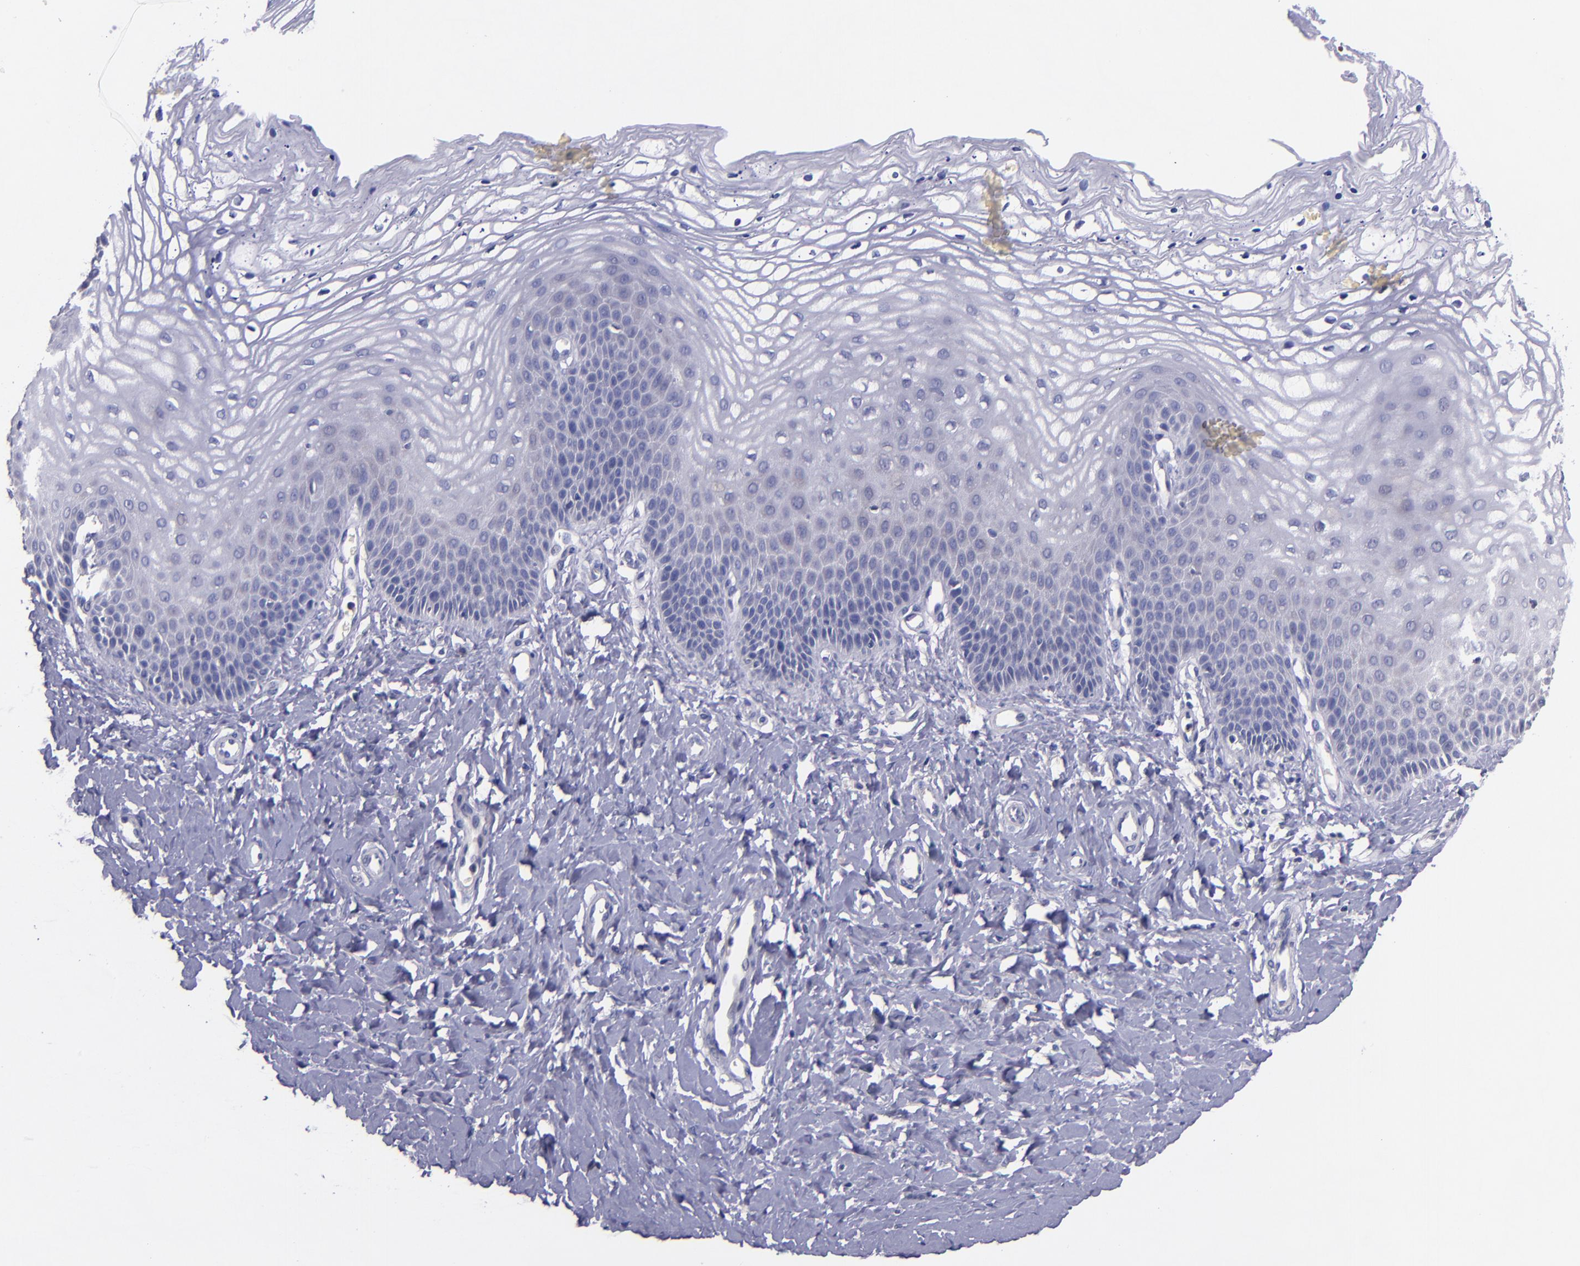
{"staining": {"intensity": "negative", "quantity": "none", "location": "none"}, "tissue": "vagina", "cell_type": "Squamous epithelial cells", "image_type": "normal", "snomed": [{"axis": "morphology", "description": "Normal tissue, NOS"}, {"axis": "topography", "description": "Vagina"}], "caption": "Immunohistochemistry (IHC) micrograph of normal vagina: vagina stained with DAB (3,3'-diaminobenzidine) exhibits no significant protein positivity in squamous epithelial cells.", "gene": "RBP4", "patient": {"sex": "female", "age": 68}}